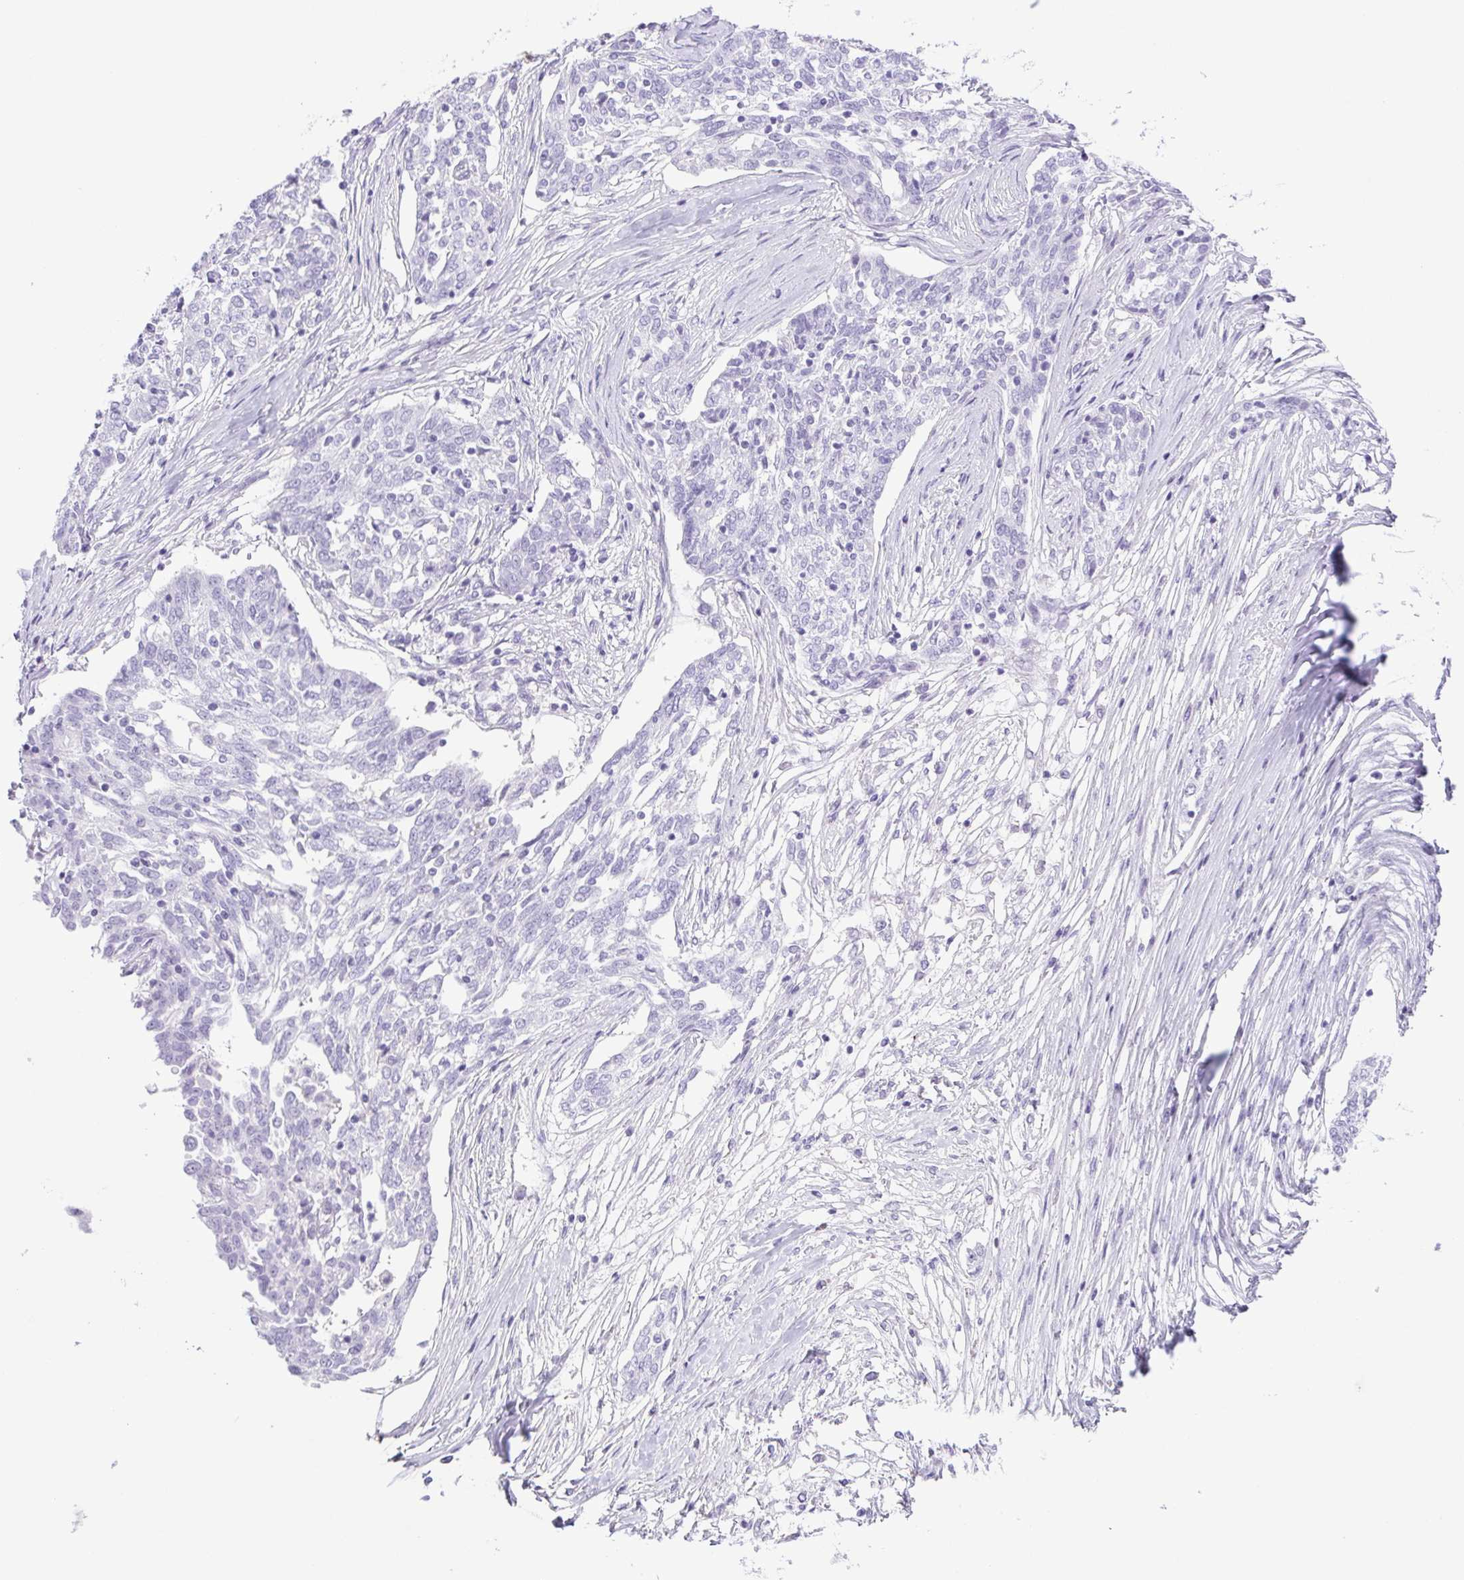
{"staining": {"intensity": "negative", "quantity": "none", "location": "none"}, "tissue": "ovarian cancer", "cell_type": "Tumor cells", "image_type": "cancer", "snomed": [{"axis": "morphology", "description": "Cystadenocarcinoma, serous, NOS"}, {"axis": "topography", "description": "Ovary"}], "caption": "Histopathology image shows no significant protein expression in tumor cells of ovarian cancer (serous cystadenocarcinoma).", "gene": "CDSN", "patient": {"sex": "female", "age": 67}}